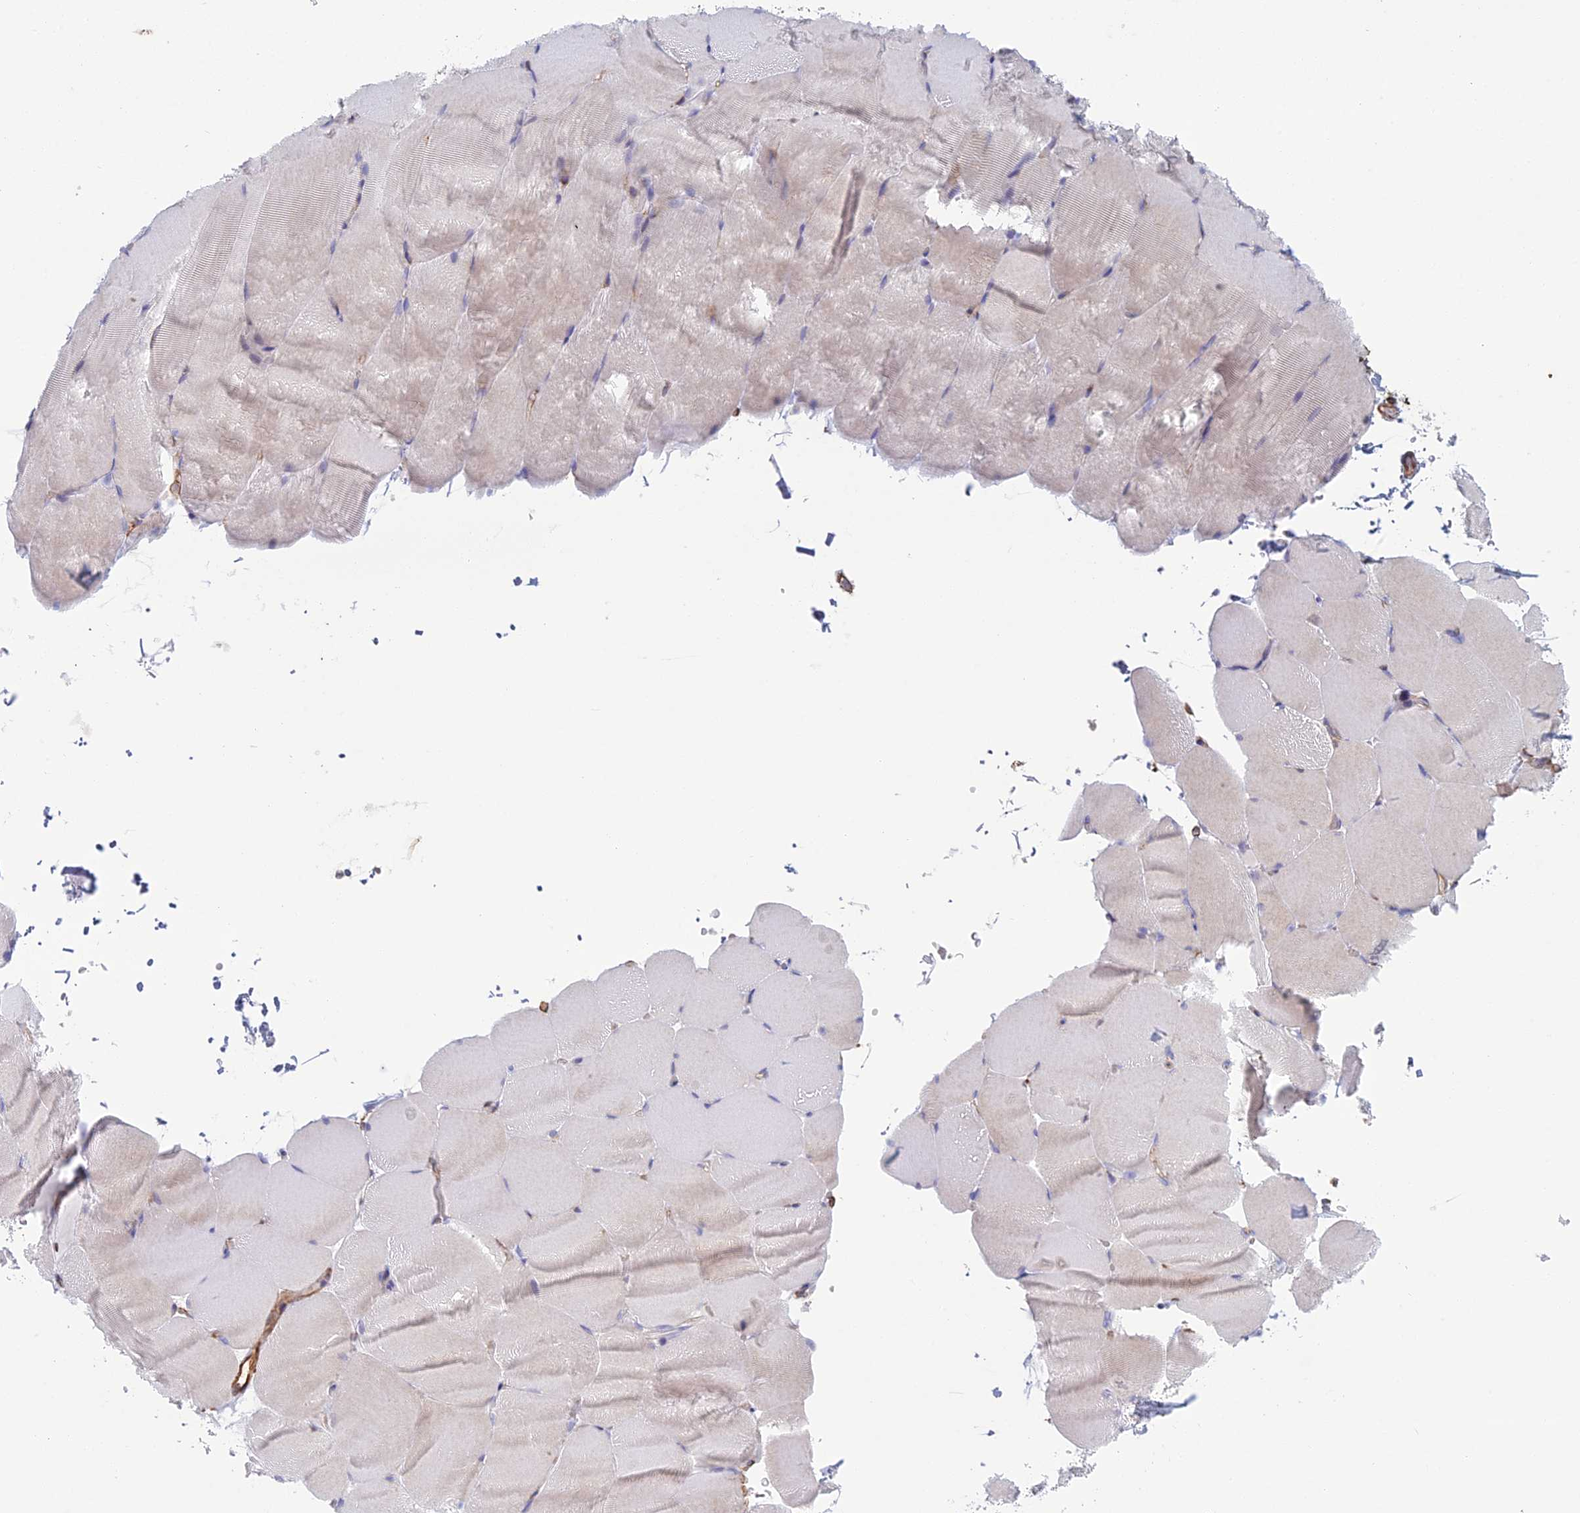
{"staining": {"intensity": "negative", "quantity": "none", "location": "none"}, "tissue": "skeletal muscle", "cell_type": "Myocytes", "image_type": "normal", "snomed": [{"axis": "morphology", "description": "Normal tissue, NOS"}, {"axis": "topography", "description": "Skeletal muscle"}, {"axis": "topography", "description": "Parathyroid gland"}], "caption": "IHC histopathology image of unremarkable skeletal muscle stained for a protein (brown), which reveals no expression in myocytes.", "gene": "CLVS2", "patient": {"sex": "female", "age": 37}}